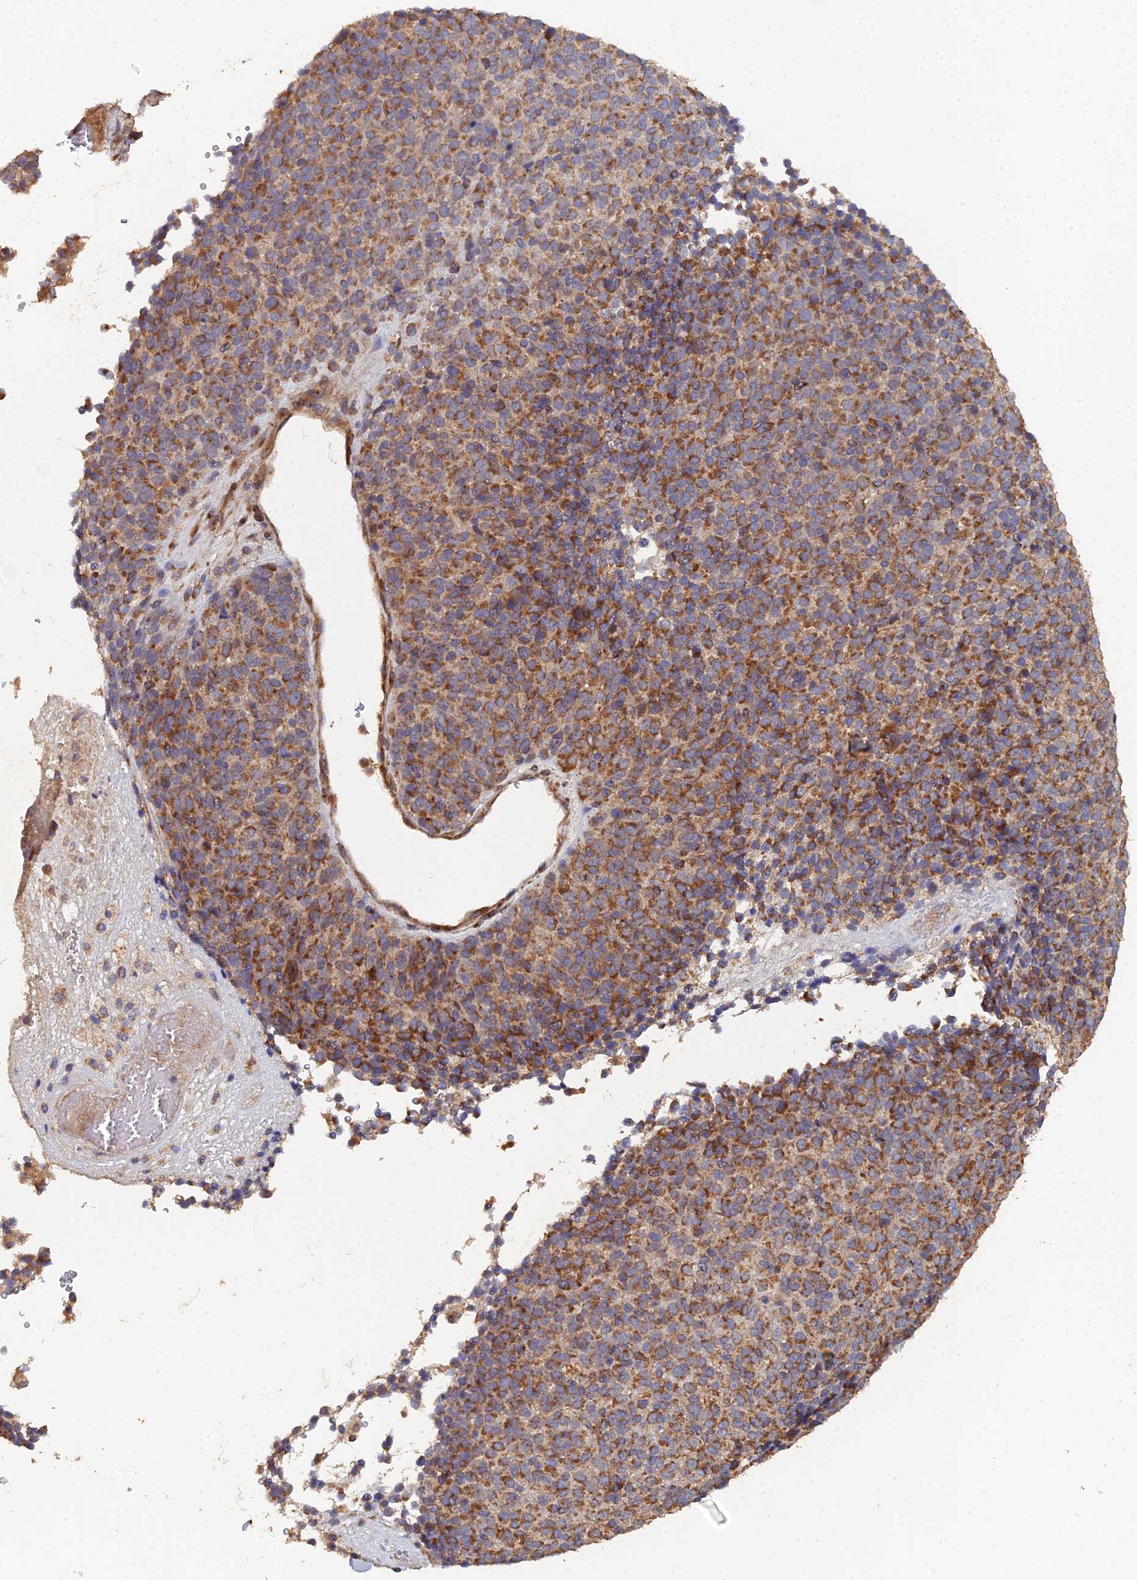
{"staining": {"intensity": "moderate", "quantity": ">75%", "location": "cytoplasmic/membranous"}, "tissue": "melanoma", "cell_type": "Tumor cells", "image_type": "cancer", "snomed": [{"axis": "morphology", "description": "Malignant melanoma, Metastatic site"}, {"axis": "topography", "description": "Brain"}], "caption": "Immunohistochemical staining of human melanoma displays moderate cytoplasmic/membranous protein expression in about >75% of tumor cells.", "gene": "SPANXN4", "patient": {"sex": "female", "age": 56}}